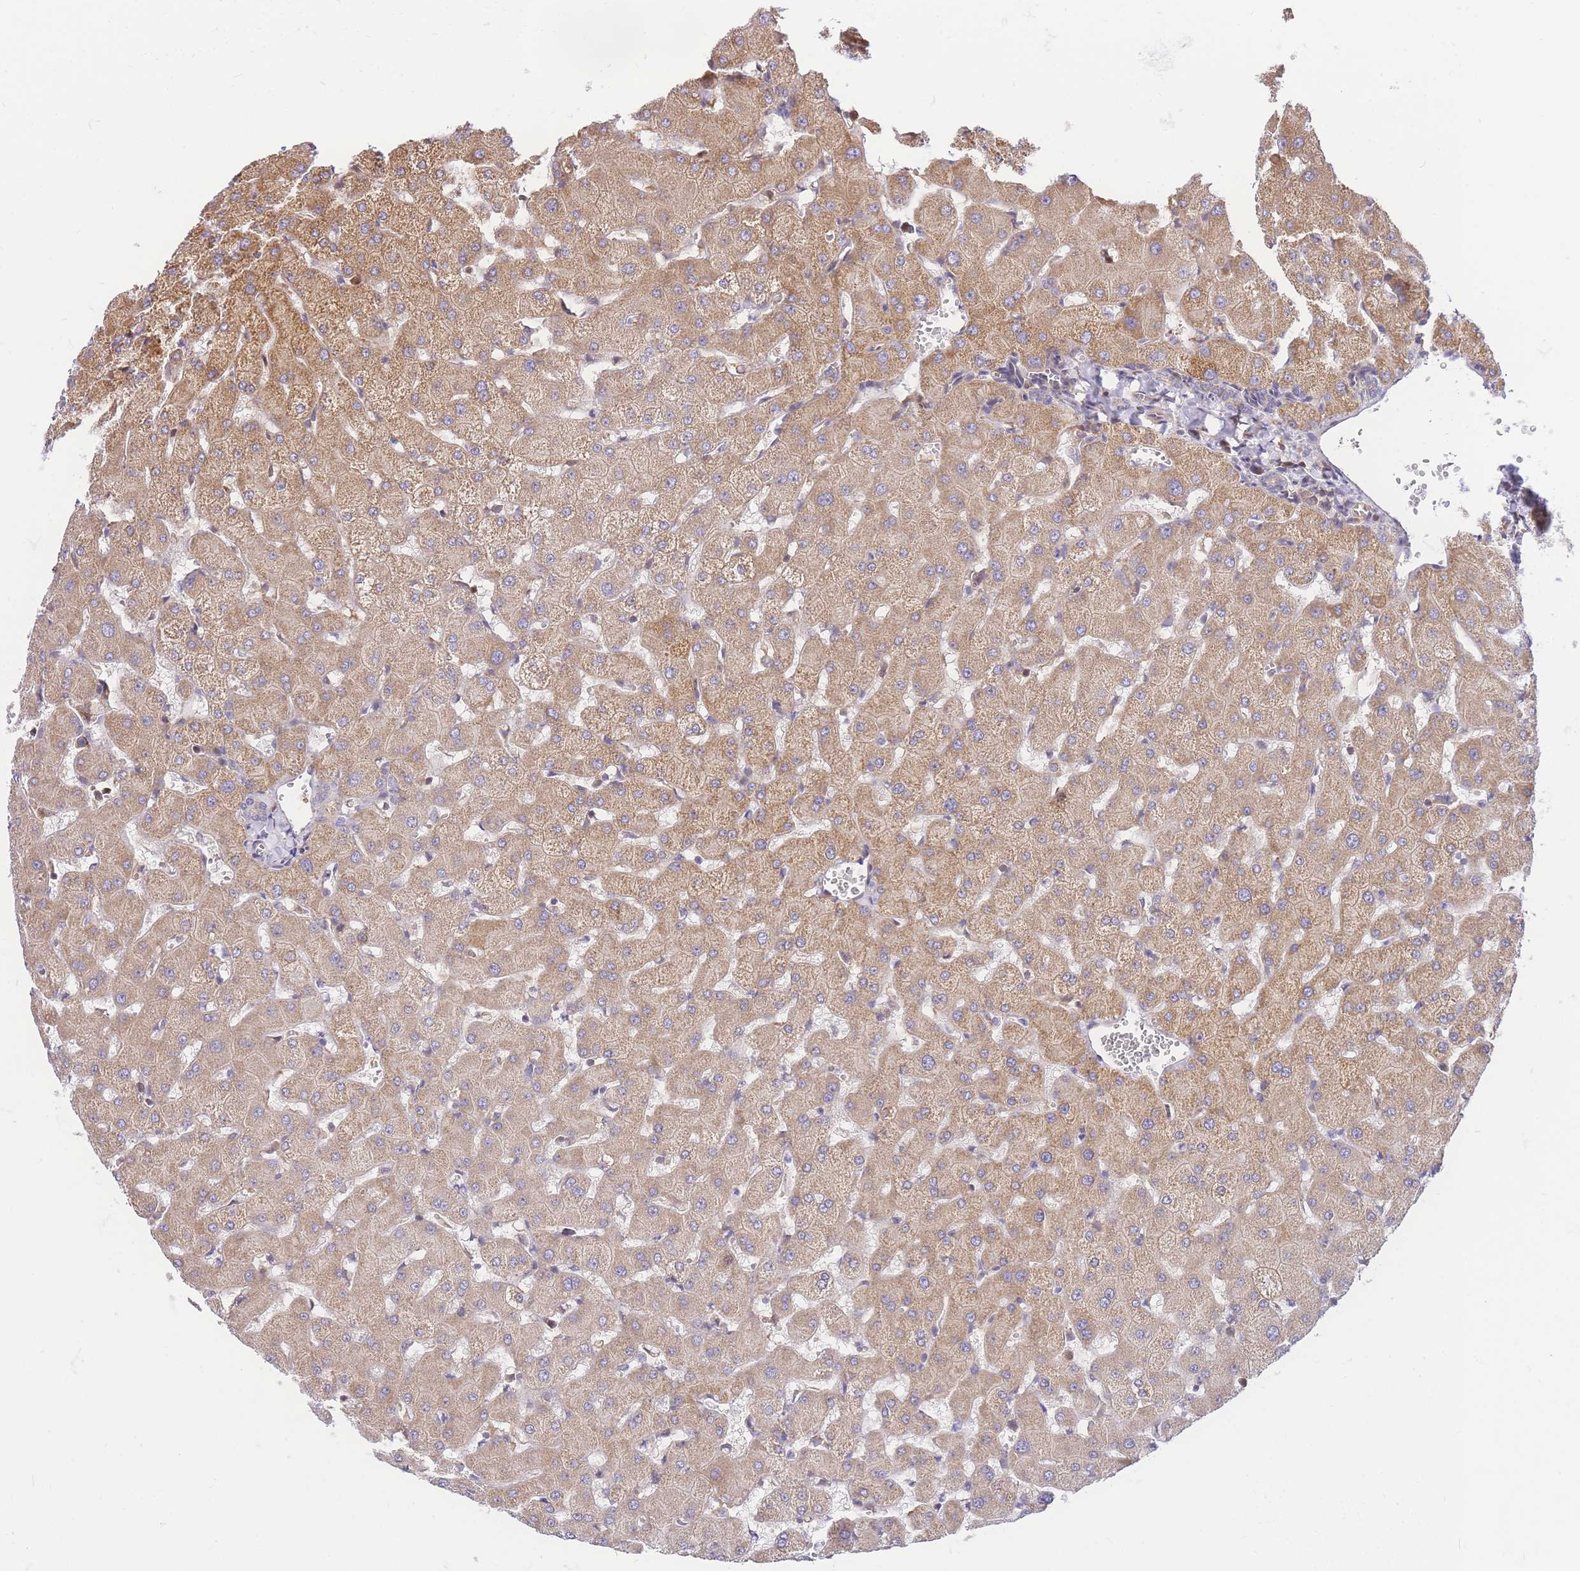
{"staining": {"intensity": "negative", "quantity": "none", "location": "none"}, "tissue": "liver", "cell_type": "Cholangiocytes", "image_type": "normal", "snomed": [{"axis": "morphology", "description": "Normal tissue, NOS"}, {"axis": "topography", "description": "Liver"}], "caption": "This is an IHC histopathology image of benign human liver. There is no staining in cholangiocytes.", "gene": "S100PBP", "patient": {"sex": "female", "age": 63}}